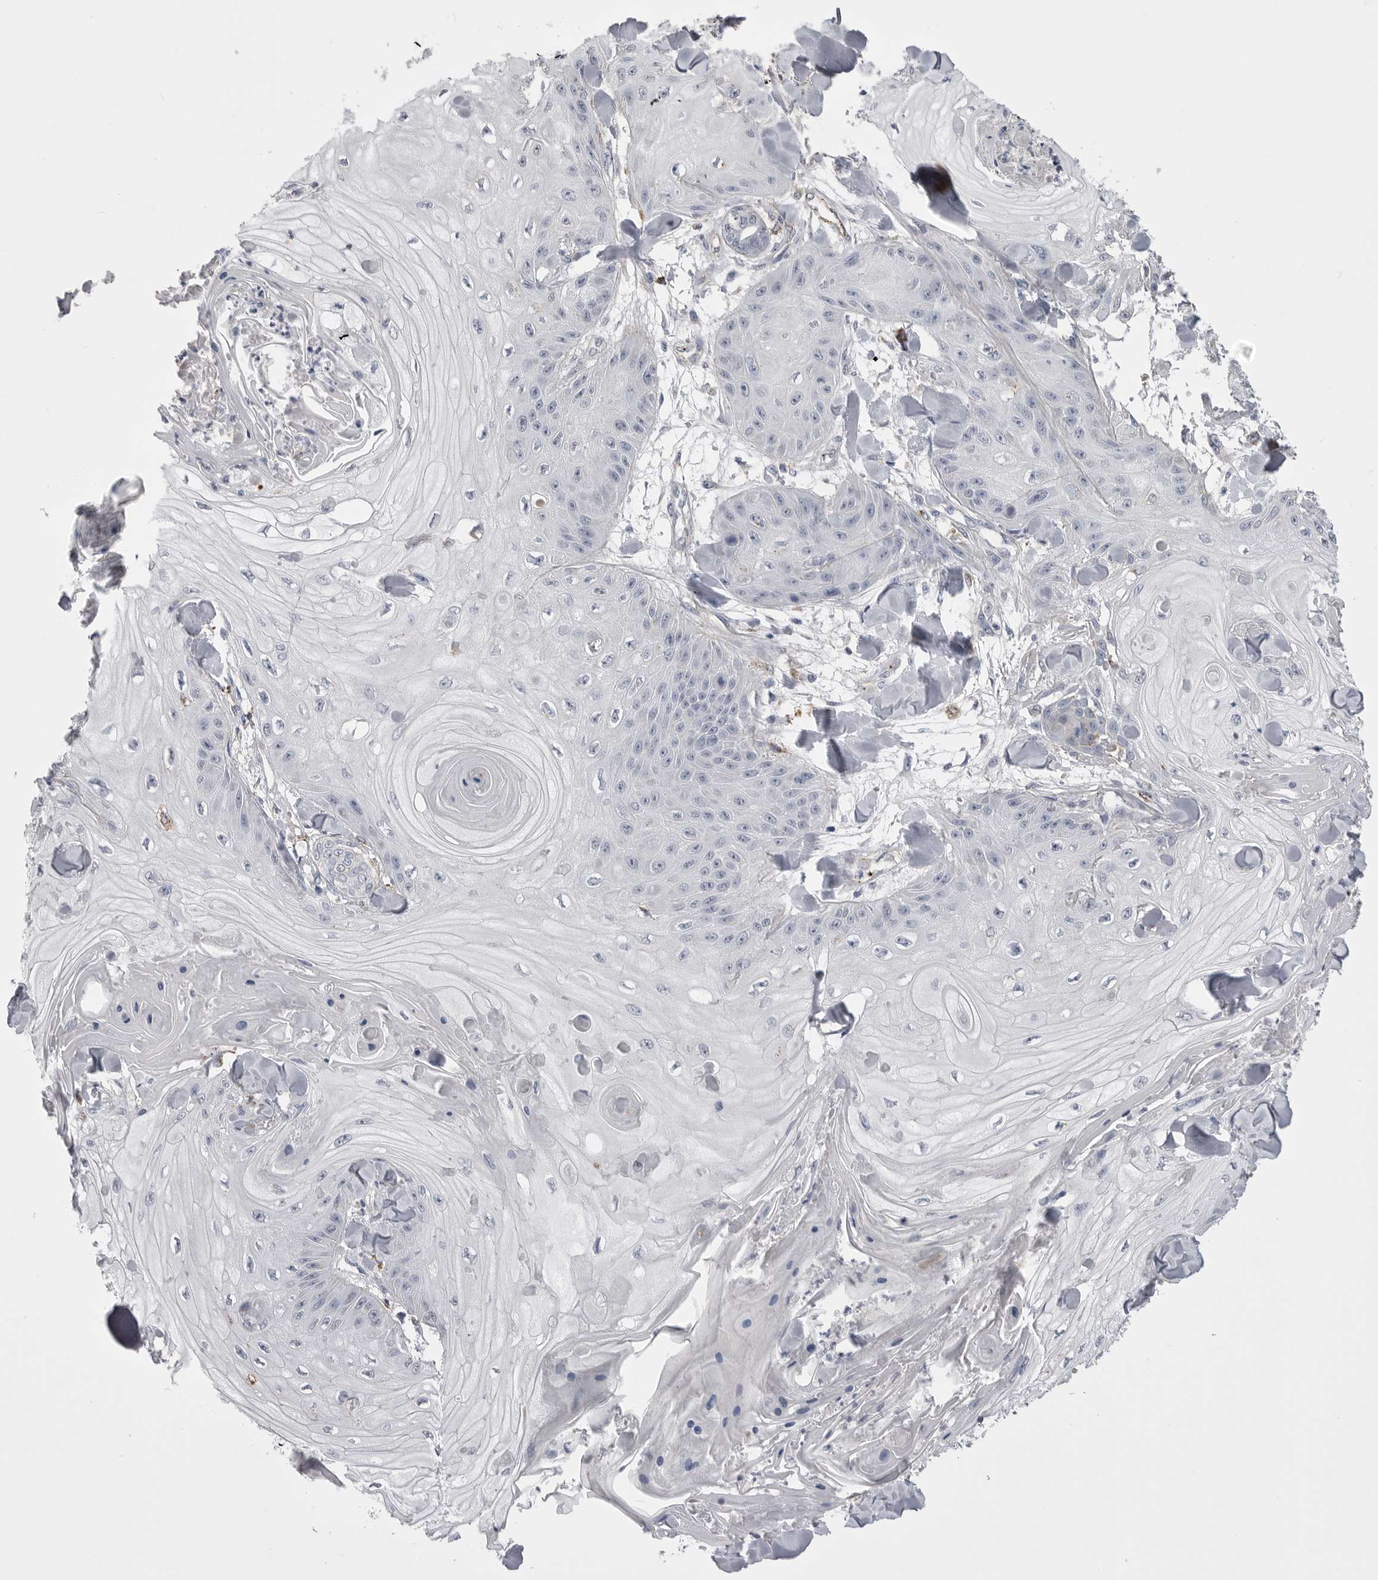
{"staining": {"intensity": "negative", "quantity": "none", "location": "none"}, "tissue": "skin cancer", "cell_type": "Tumor cells", "image_type": "cancer", "snomed": [{"axis": "morphology", "description": "Squamous cell carcinoma, NOS"}, {"axis": "topography", "description": "Skin"}], "caption": "The immunohistochemistry image has no significant positivity in tumor cells of squamous cell carcinoma (skin) tissue.", "gene": "PSPN", "patient": {"sex": "male", "age": 74}}